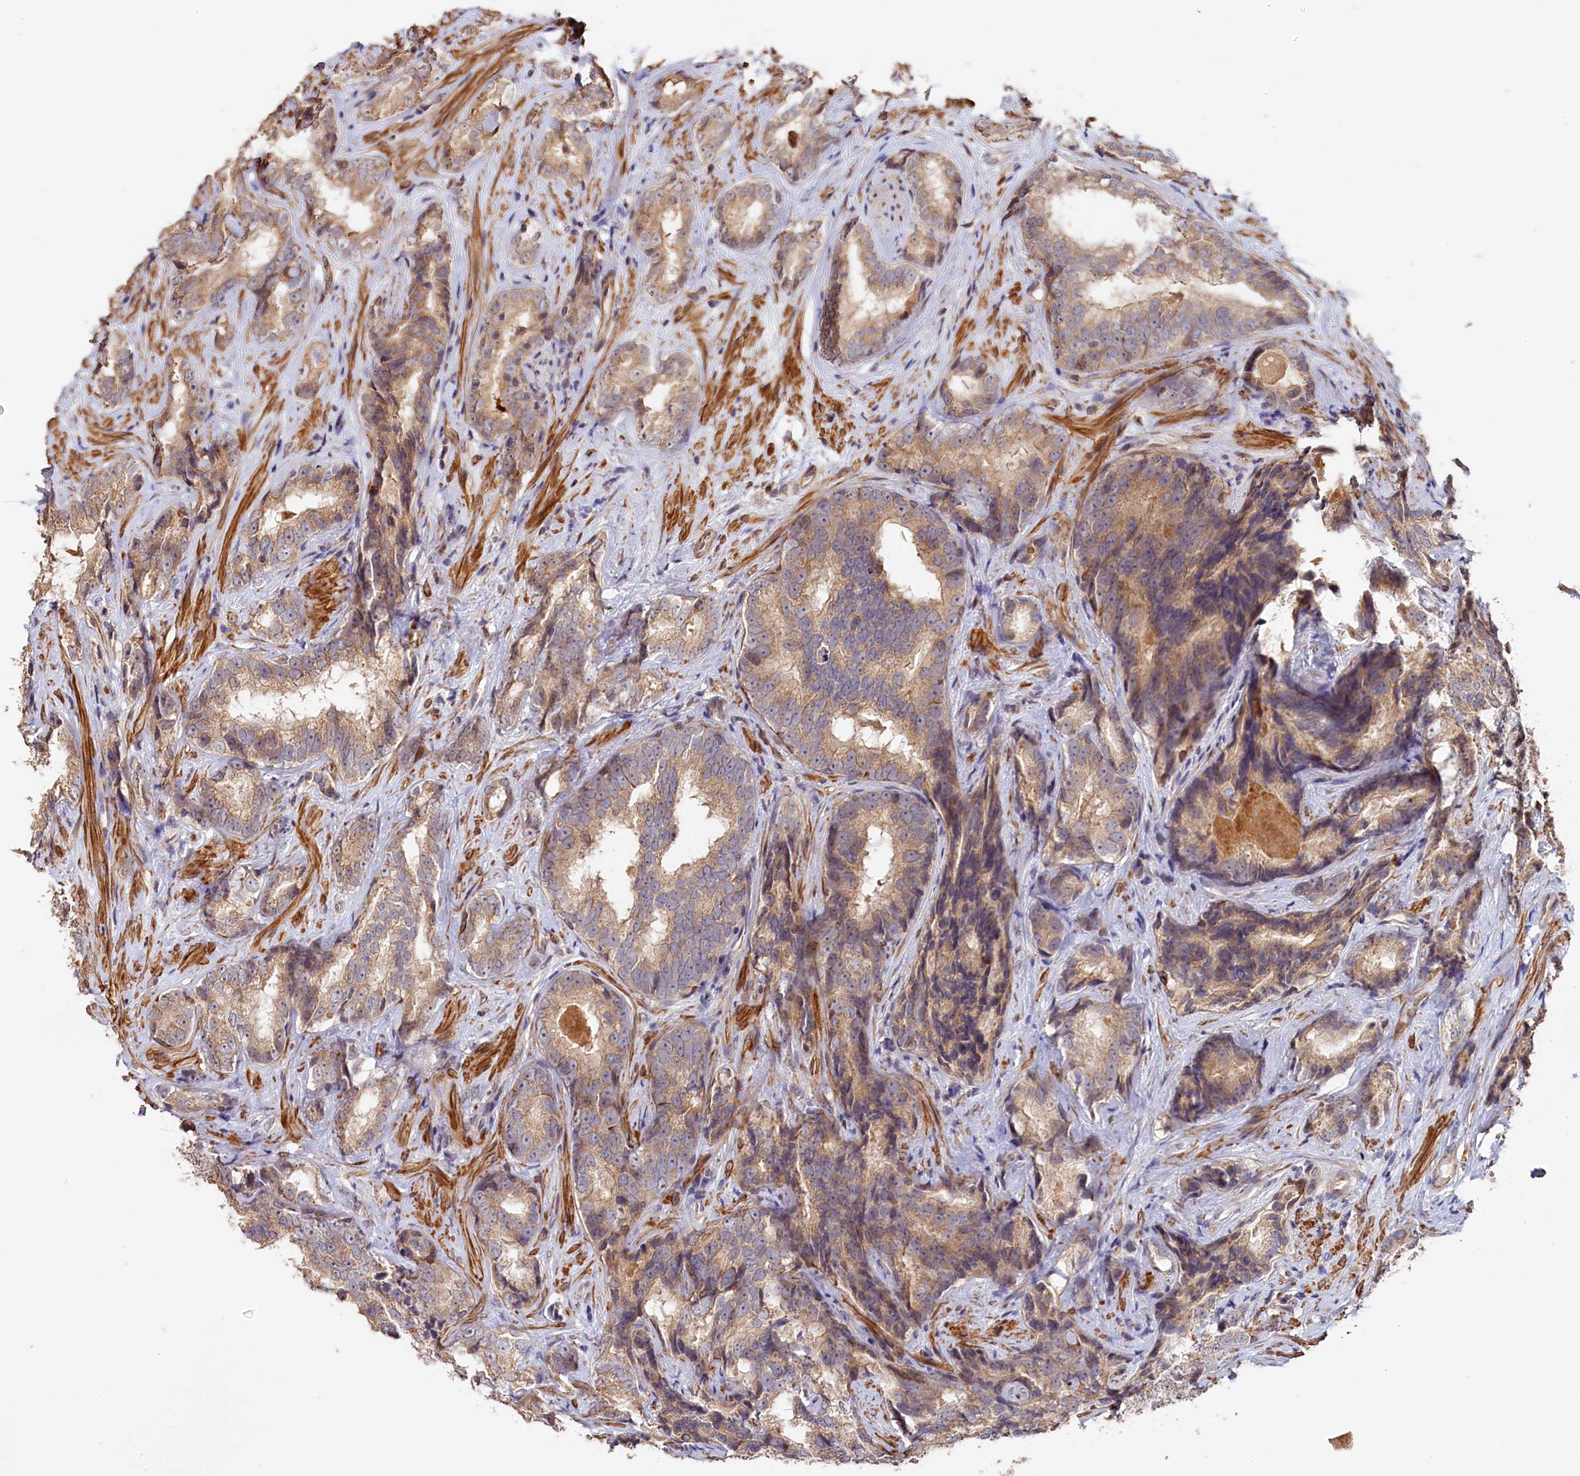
{"staining": {"intensity": "moderate", "quantity": ">75%", "location": "cytoplasmic/membranous"}, "tissue": "prostate cancer", "cell_type": "Tumor cells", "image_type": "cancer", "snomed": [{"axis": "morphology", "description": "Adenocarcinoma, High grade"}, {"axis": "topography", "description": "Prostate"}], "caption": "Prostate adenocarcinoma (high-grade) stained for a protein (brown) displays moderate cytoplasmic/membranous positive positivity in approximately >75% of tumor cells.", "gene": "TANGO6", "patient": {"sex": "male", "age": 66}}